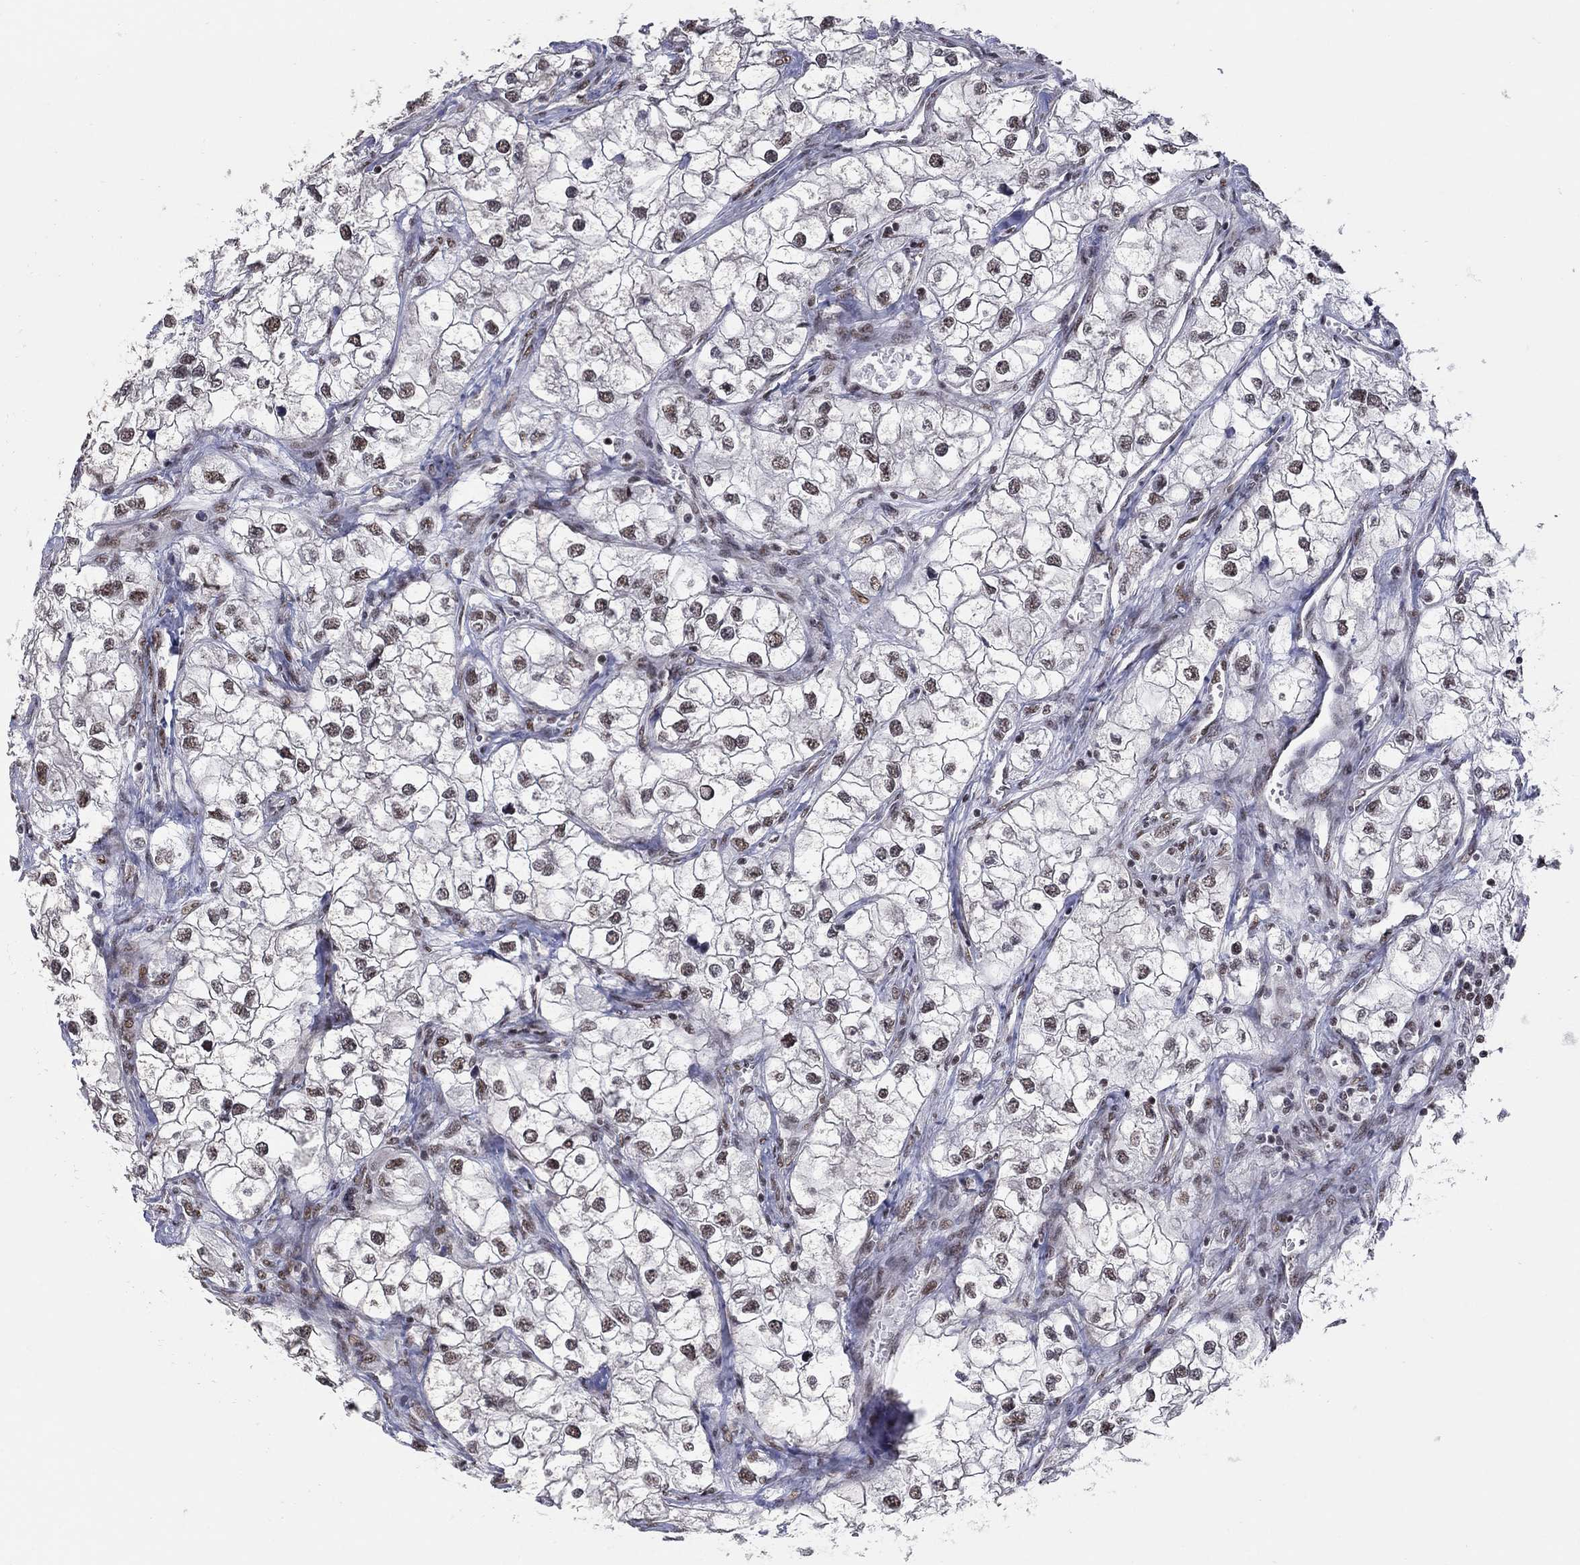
{"staining": {"intensity": "weak", "quantity": "<25%", "location": "nuclear"}, "tissue": "renal cancer", "cell_type": "Tumor cells", "image_type": "cancer", "snomed": [{"axis": "morphology", "description": "Adenocarcinoma, NOS"}, {"axis": "topography", "description": "Kidney"}], "caption": "IHC of human renal cancer (adenocarcinoma) shows no staining in tumor cells. (Stains: DAB (3,3'-diaminobenzidine) IHC with hematoxylin counter stain, Microscopy: brightfield microscopy at high magnification).", "gene": "PNISR", "patient": {"sex": "male", "age": 59}}